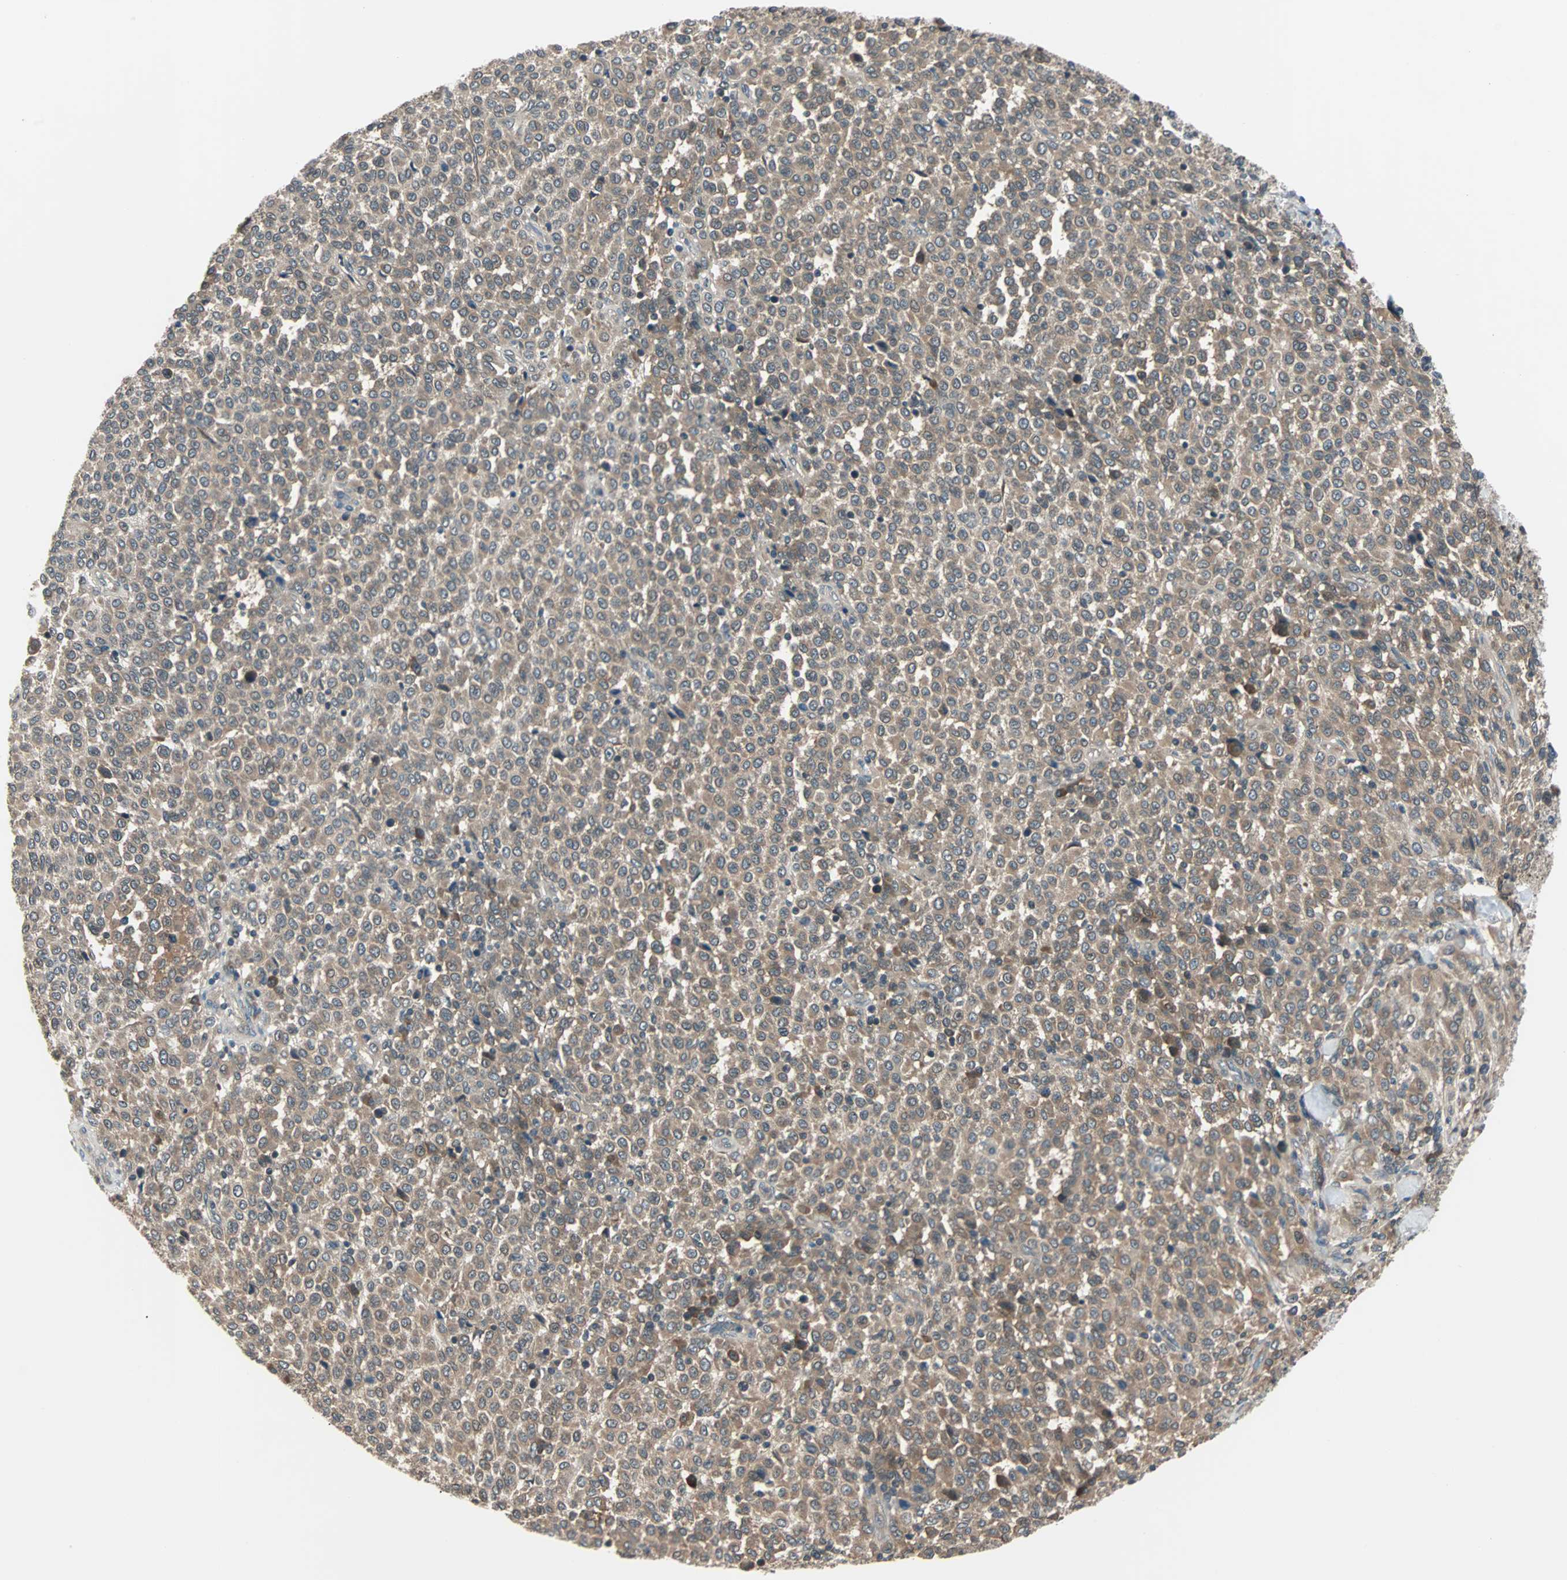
{"staining": {"intensity": "moderate", "quantity": ">75%", "location": "cytoplasmic/membranous"}, "tissue": "melanoma", "cell_type": "Tumor cells", "image_type": "cancer", "snomed": [{"axis": "morphology", "description": "Malignant melanoma, Metastatic site"}, {"axis": "topography", "description": "Pancreas"}], "caption": "Malignant melanoma (metastatic site) was stained to show a protein in brown. There is medium levels of moderate cytoplasmic/membranous staining in about >75% of tumor cells. The staining is performed using DAB brown chromogen to label protein expression. The nuclei are counter-stained blue using hematoxylin.", "gene": "ARF1", "patient": {"sex": "female", "age": 30}}